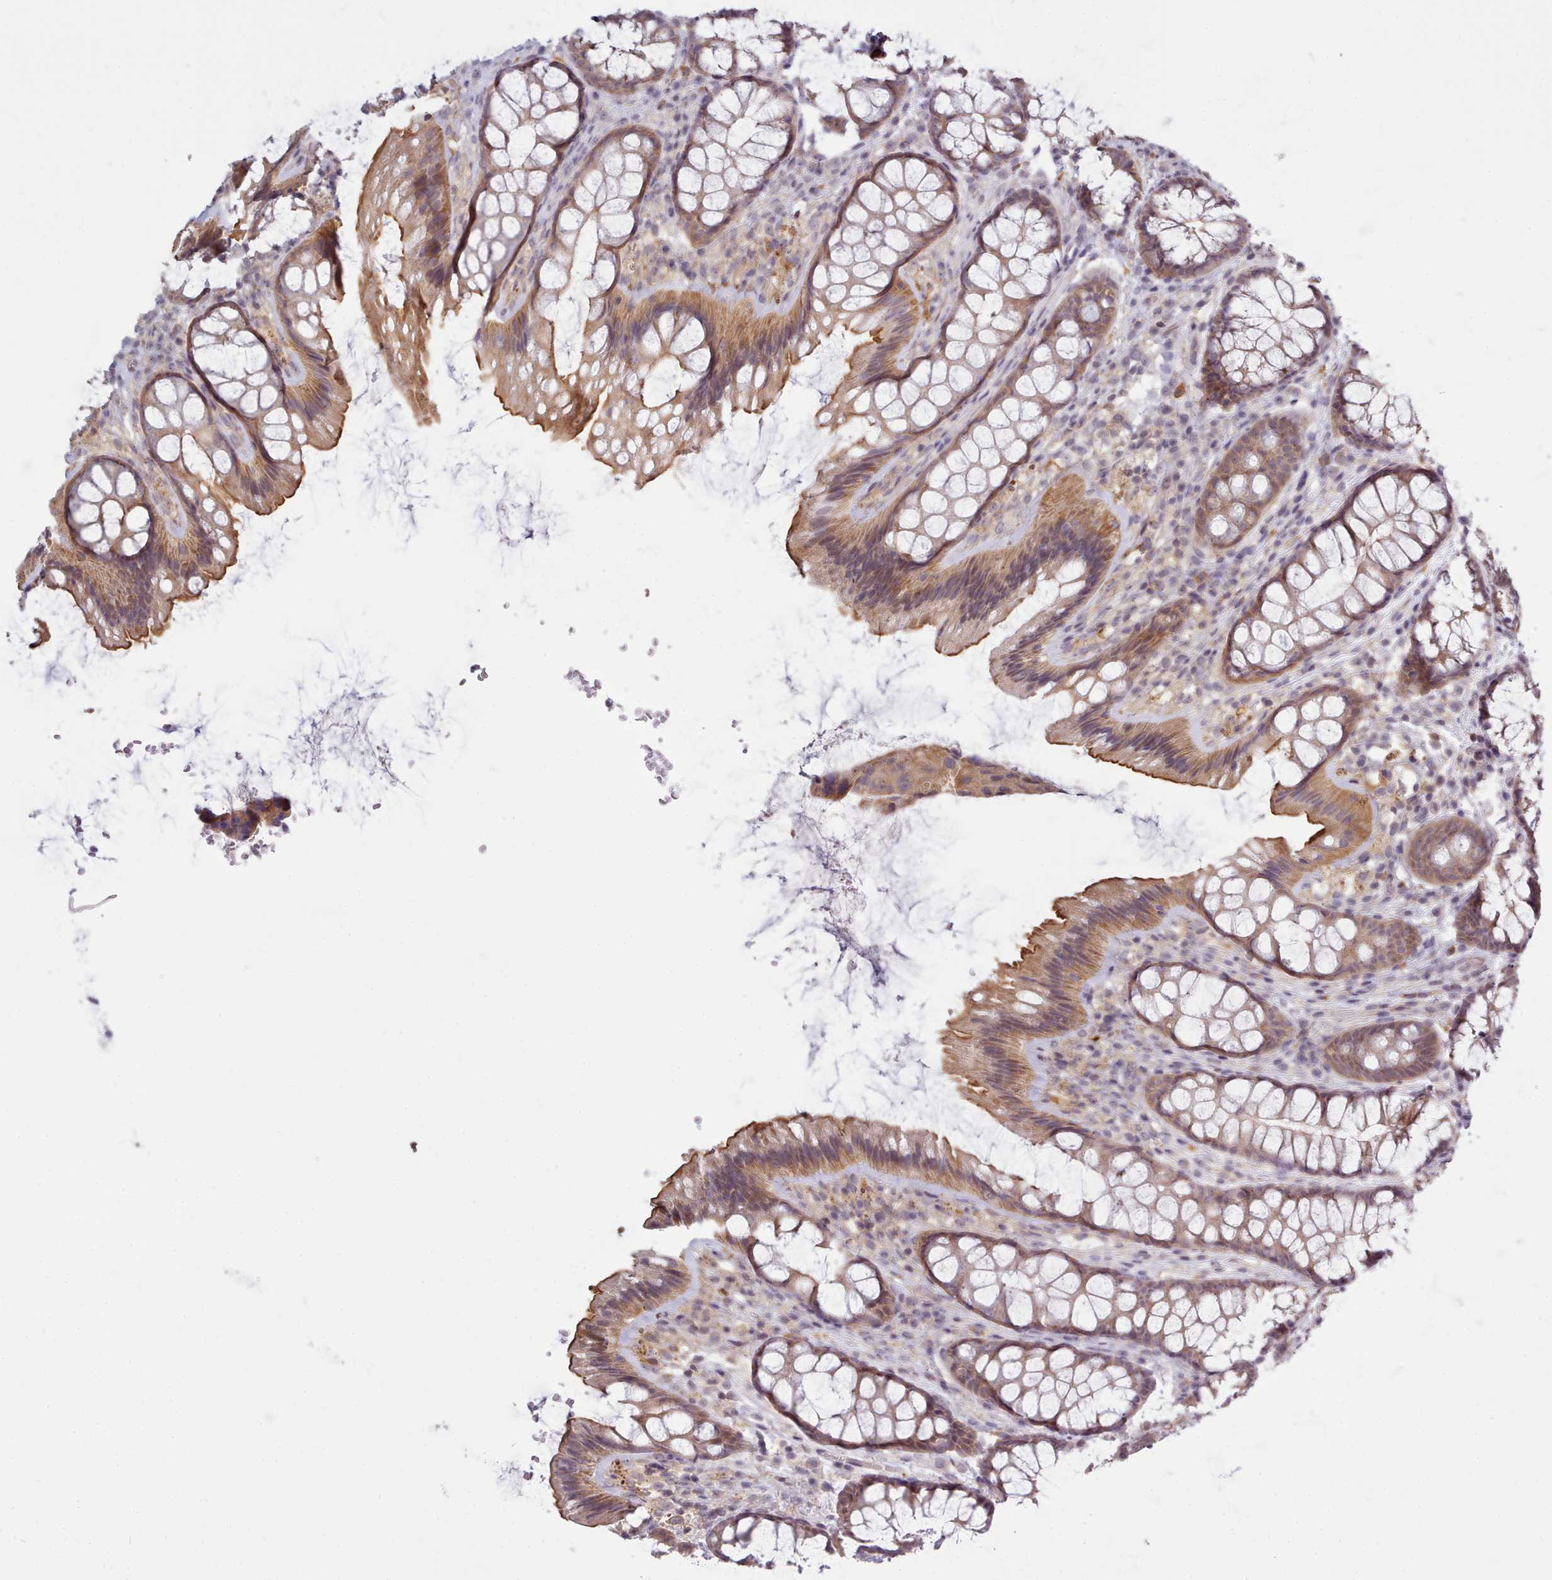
{"staining": {"intensity": "moderate", "quantity": ">75%", "location": "cytoplasmic/membranous"}, "tissue": "colon", "cell_type": "Glandular cells", "image_type": "normal", "snomed": [{"axis": "morphology", "description": "Normal tissue, NOS"}, {"axis": "topography", "description": "Colon"}], "caption": "Immunohistochemical staining of normal colon shows moderate cytoplasmic/membranous protein expression in approximately >75% of glandular cells. (Stains: DAB in brown, nuclei in blue, Microscopy: brightfield microscopy at high magnification).", "gene": "ARL17A", "patient": {"sex": "male", "age": 46}}